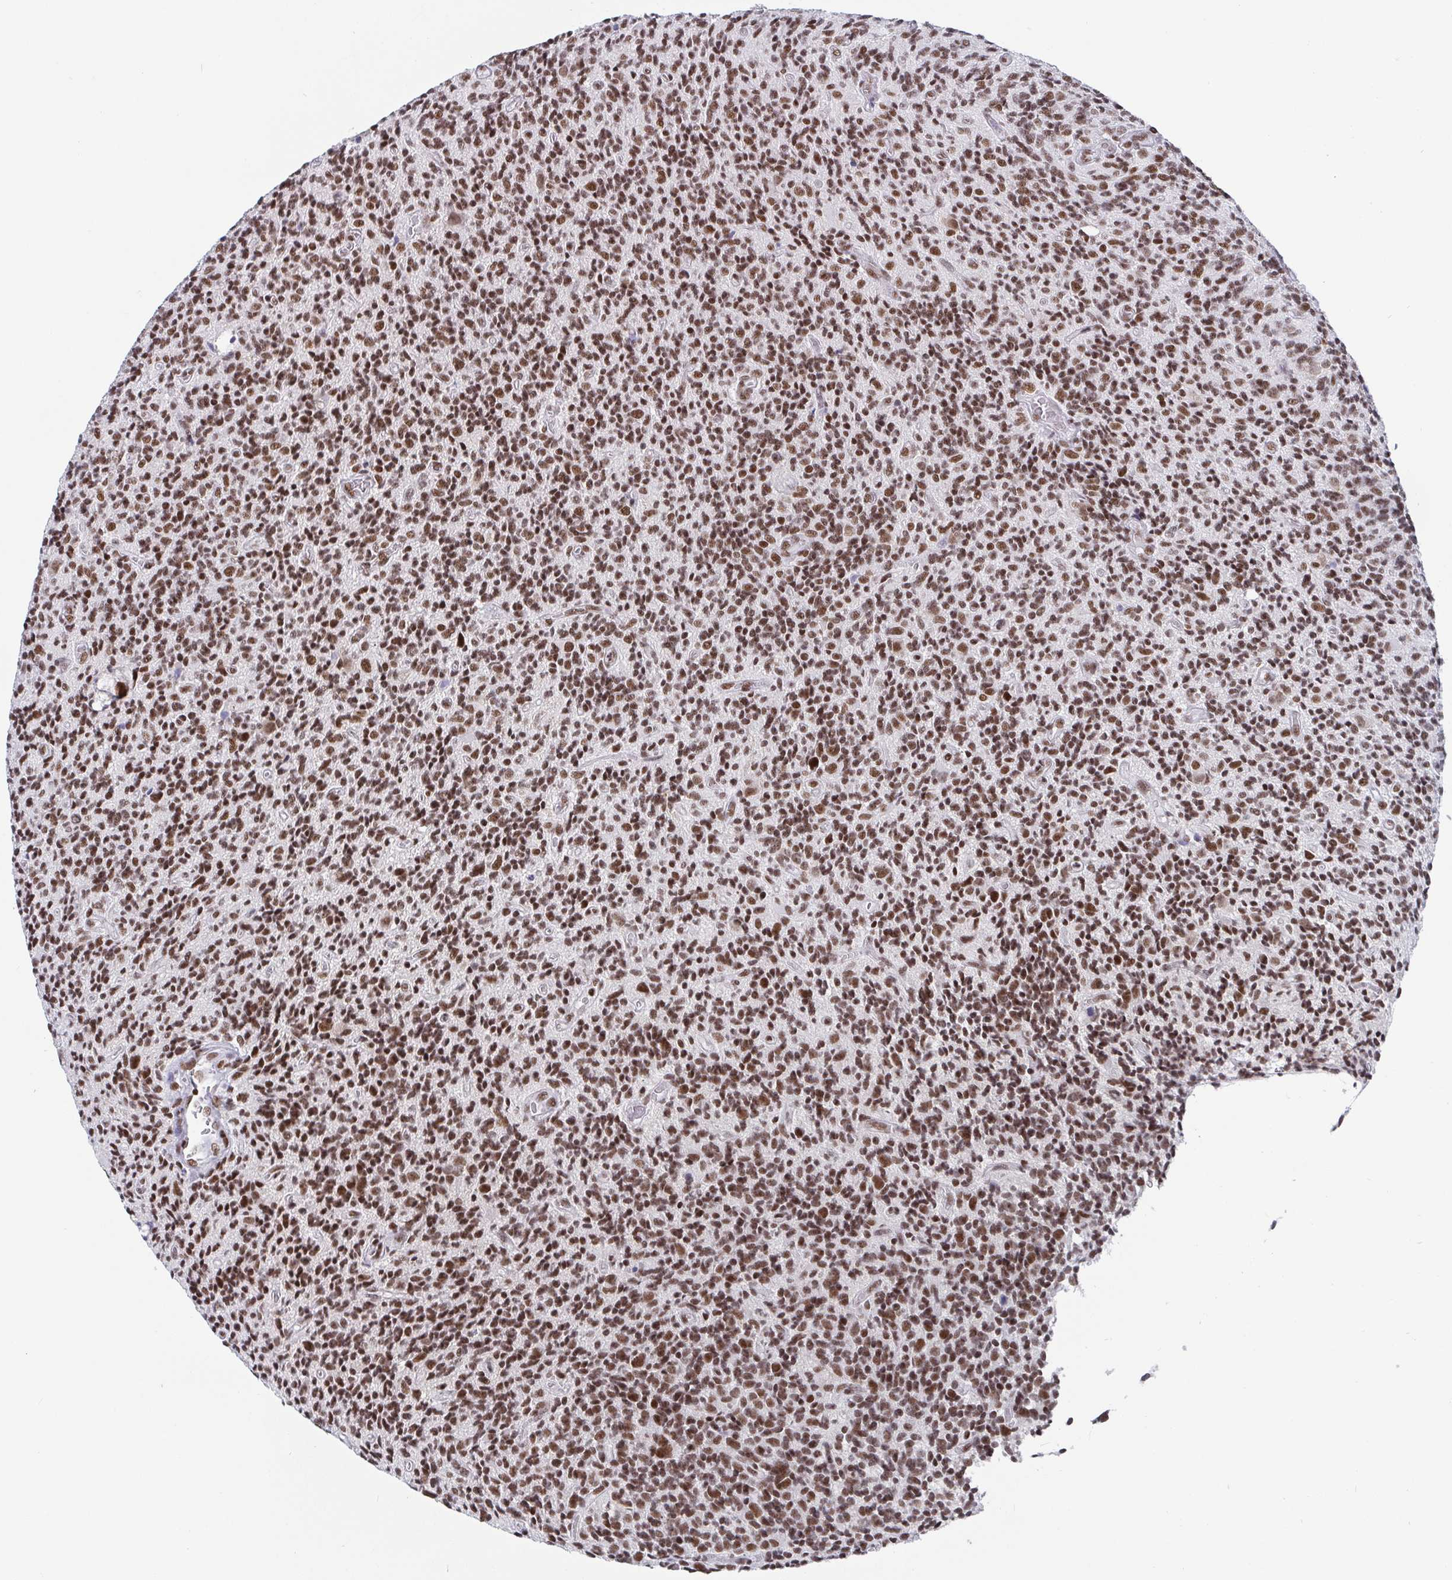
{"staining": {"intensity": "moderate", "quantity": ">75%", "location": "nuclear"}, "tissue": "glioma", "cell_type": "Tumor cells", "image_type": "cancer", "snomed": [{"axis": "morphology", "description": "Glioma, malignant, High grade"}, {"axis": "topography", "description": "Brain"}], "caption": "Immunohistochemistry of glioma shows medium levels of moderate nuclear staining in approximately >75% of tumor cells. The staining was performed using DAB to visualize the protein expression in brown, while the nuclei were stained in blue with hematoxylin (Magnification: 20x).", "gene": "CTCF", "patient": {"sex": "male", "age": 76}}